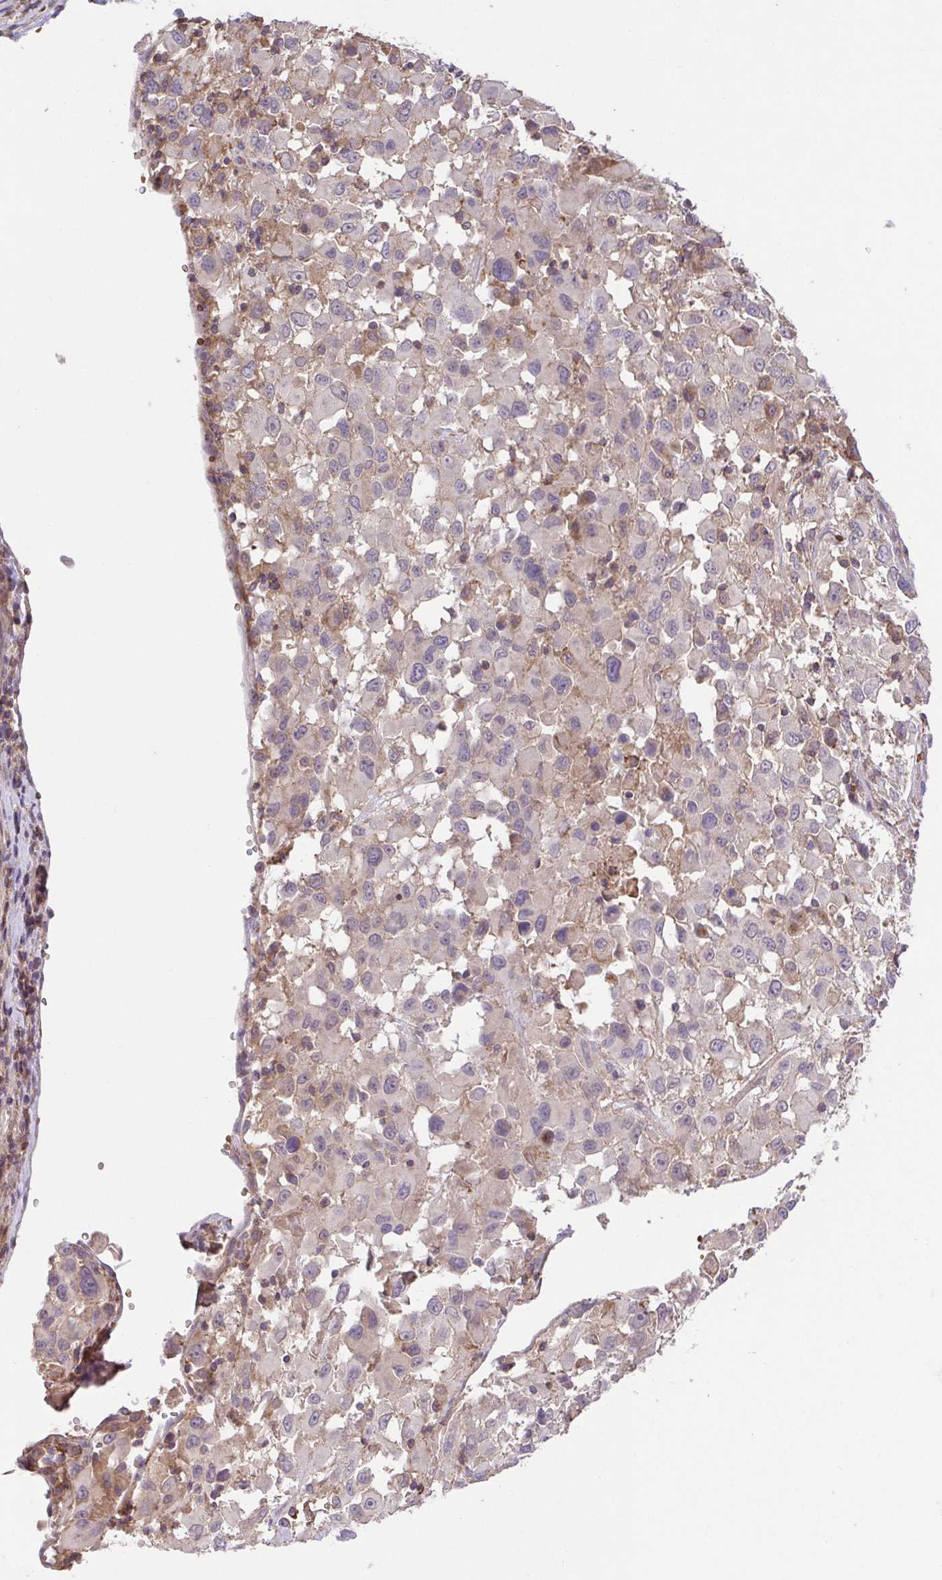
{"staining": {"intensity": "negative", "quantity": "none", "location": "none"}, "tissue": "melanoma", "cell_type": "Tumor cells", "image_type": "cancer", "snomed": [{"axis": "morphology", "description": "Malignant melanoma, Metastatic site"}, {"axis": "topography", "description": "Soft tissue"}], "caption": "This image is of melanoma stained with immunohistochemistry to label a protein in brown with the nuclei are counter-stained blue. There is no staining in tumor cells.", "gene": "IDE", "patient": {"sex": "male", "age": 50}}